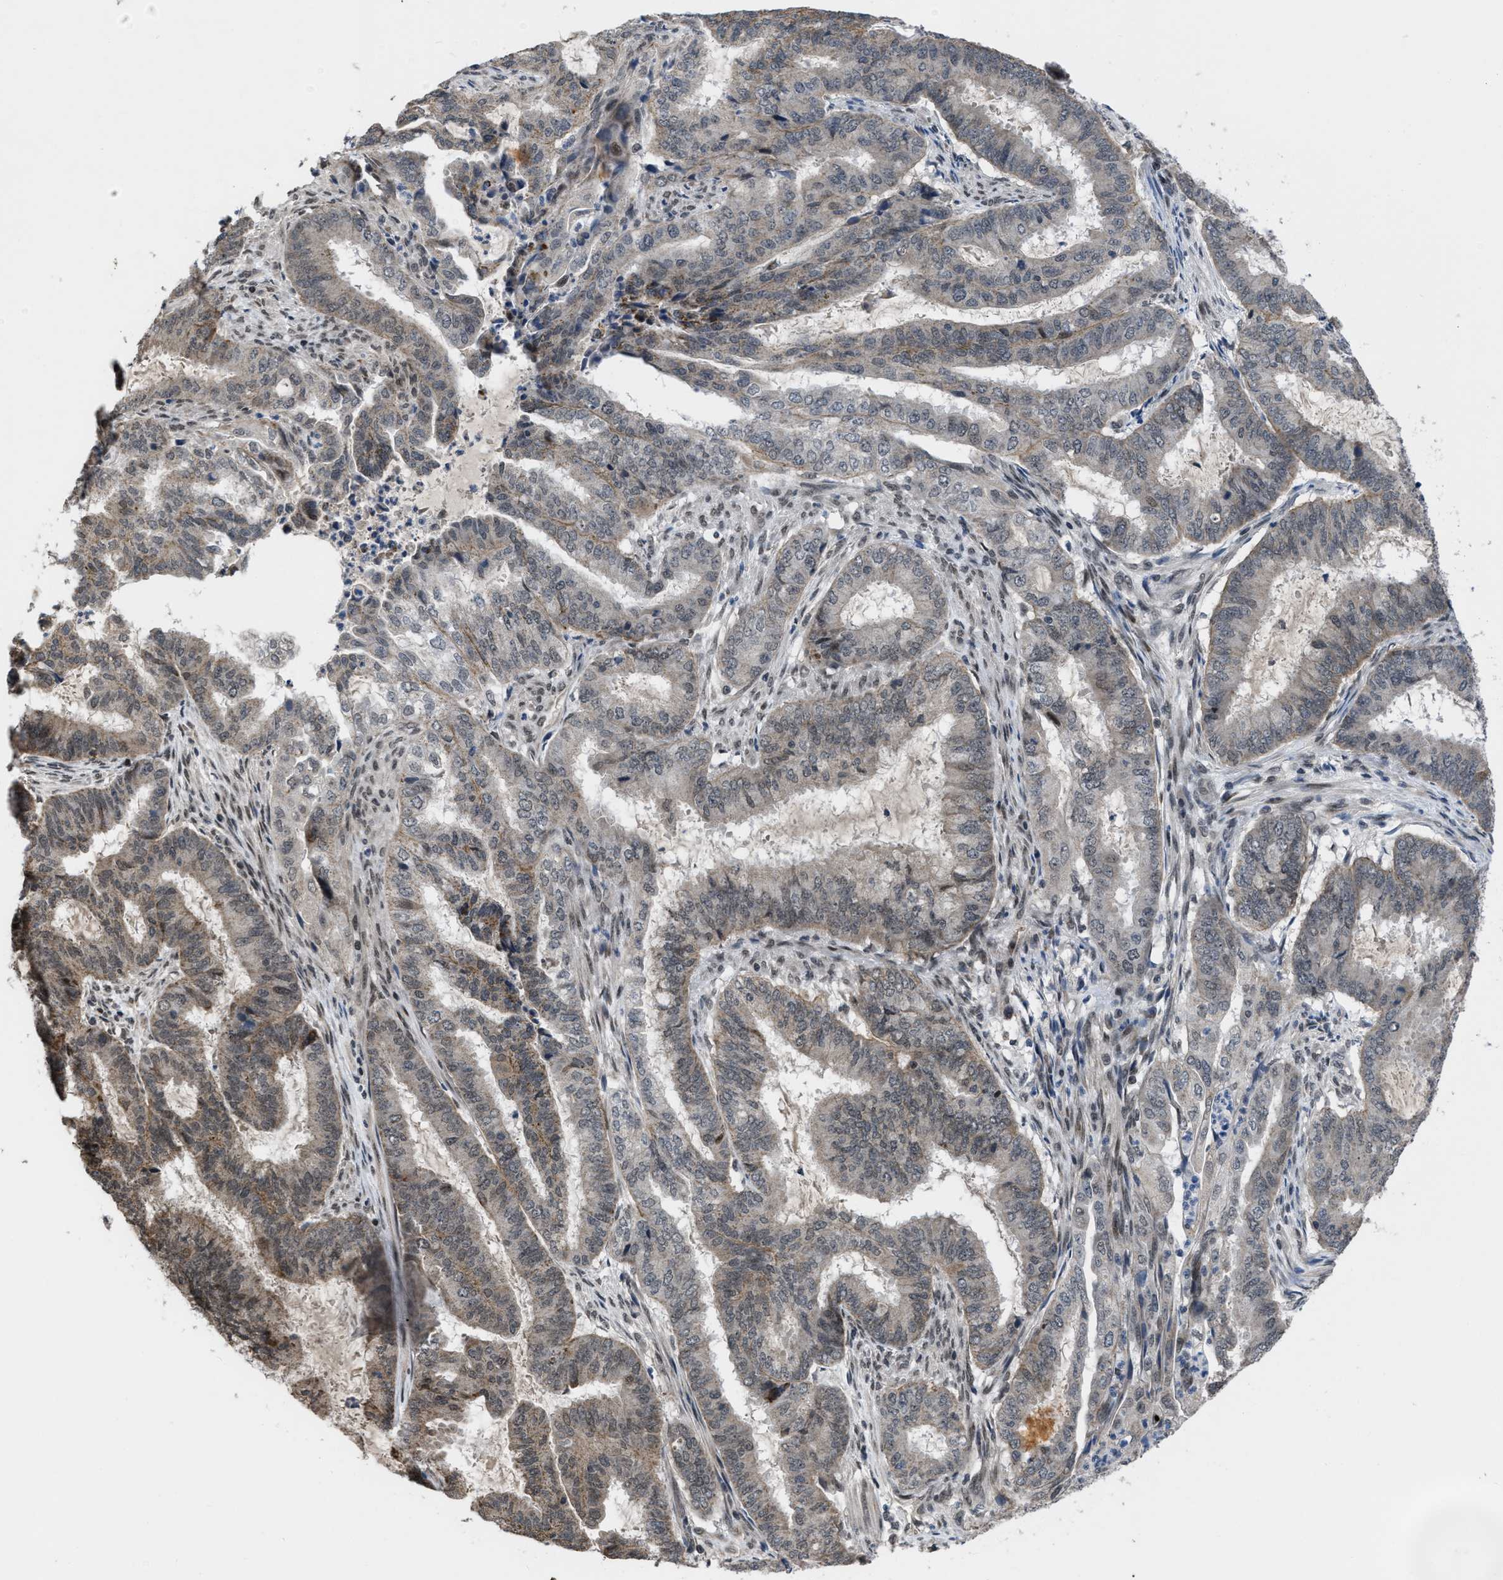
{"staining": {"intensity": "weak", "quantity": "<25%", "location": "cytoplasmic/membranous"}, "tissue": "endometrial cancer", "cell_type": "Tumor cells", "image_type": "cancer", "snomed": [{"axis": "morphology", "description": "Adenocarcinoma, NOS"}, {"axis": "topography", "description": "Endometrium"}], "caption": "This is a image of IHC staining of endometrial cancer (adenocarcinoma), which shows no staining in tumor cells. (Stains: DAB (3,3'-diaminobenzidine) immunohistochemistry with hematoxylin counter stain, Microscopy: brightfield microscopy at high magnification).", "gene": "ZNHIT1", "patient": {"sex": "female", "age": 51}}